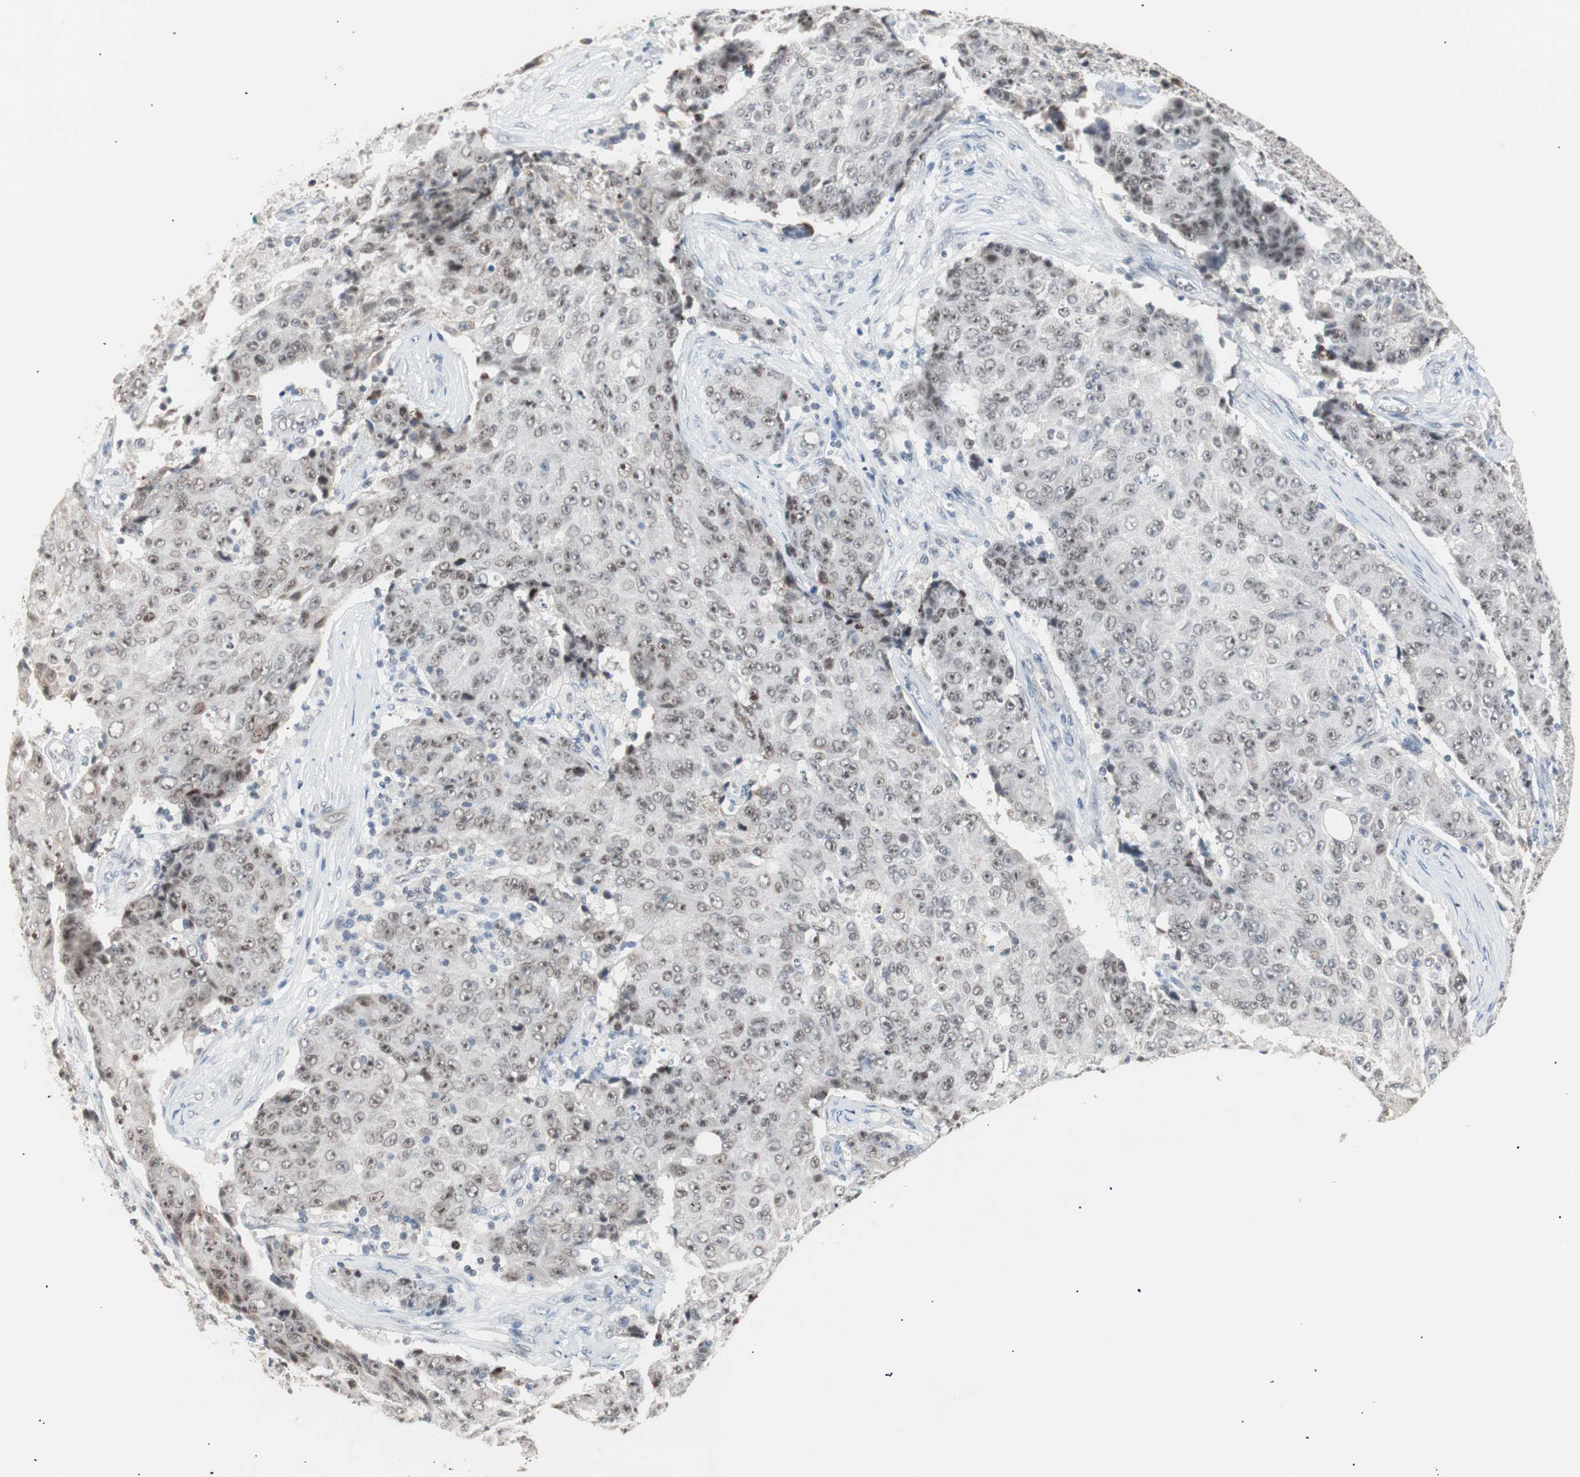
{"staining": {"intensity": "weak", "quantity": "25%-75%", "location": "nuclear"}, "tissue": "ovarian cancer", "cell_type": "Tumor cells", "image_type": "cancer", "snomed": [{"axis": "morphology", "description": "Carcinoma, endometroid"}, {"axis": "topography", "description": "Ovary"}], "caption": "Immunohistochemistry staining of ovarian cancer (endometroid carcinoma), which demonstrates low levels of weak nuclear expression in about 25%-75% of tumor cells indicating weak nuclear protein staining. The staining was performed using DAB (3,3'-diaminobenzidine) (brown) for protein detection and nuclei were counterstained in hematoxylin (blue).", "gene": "LIG3", "patient": {"sex": "female", "age": 42}}